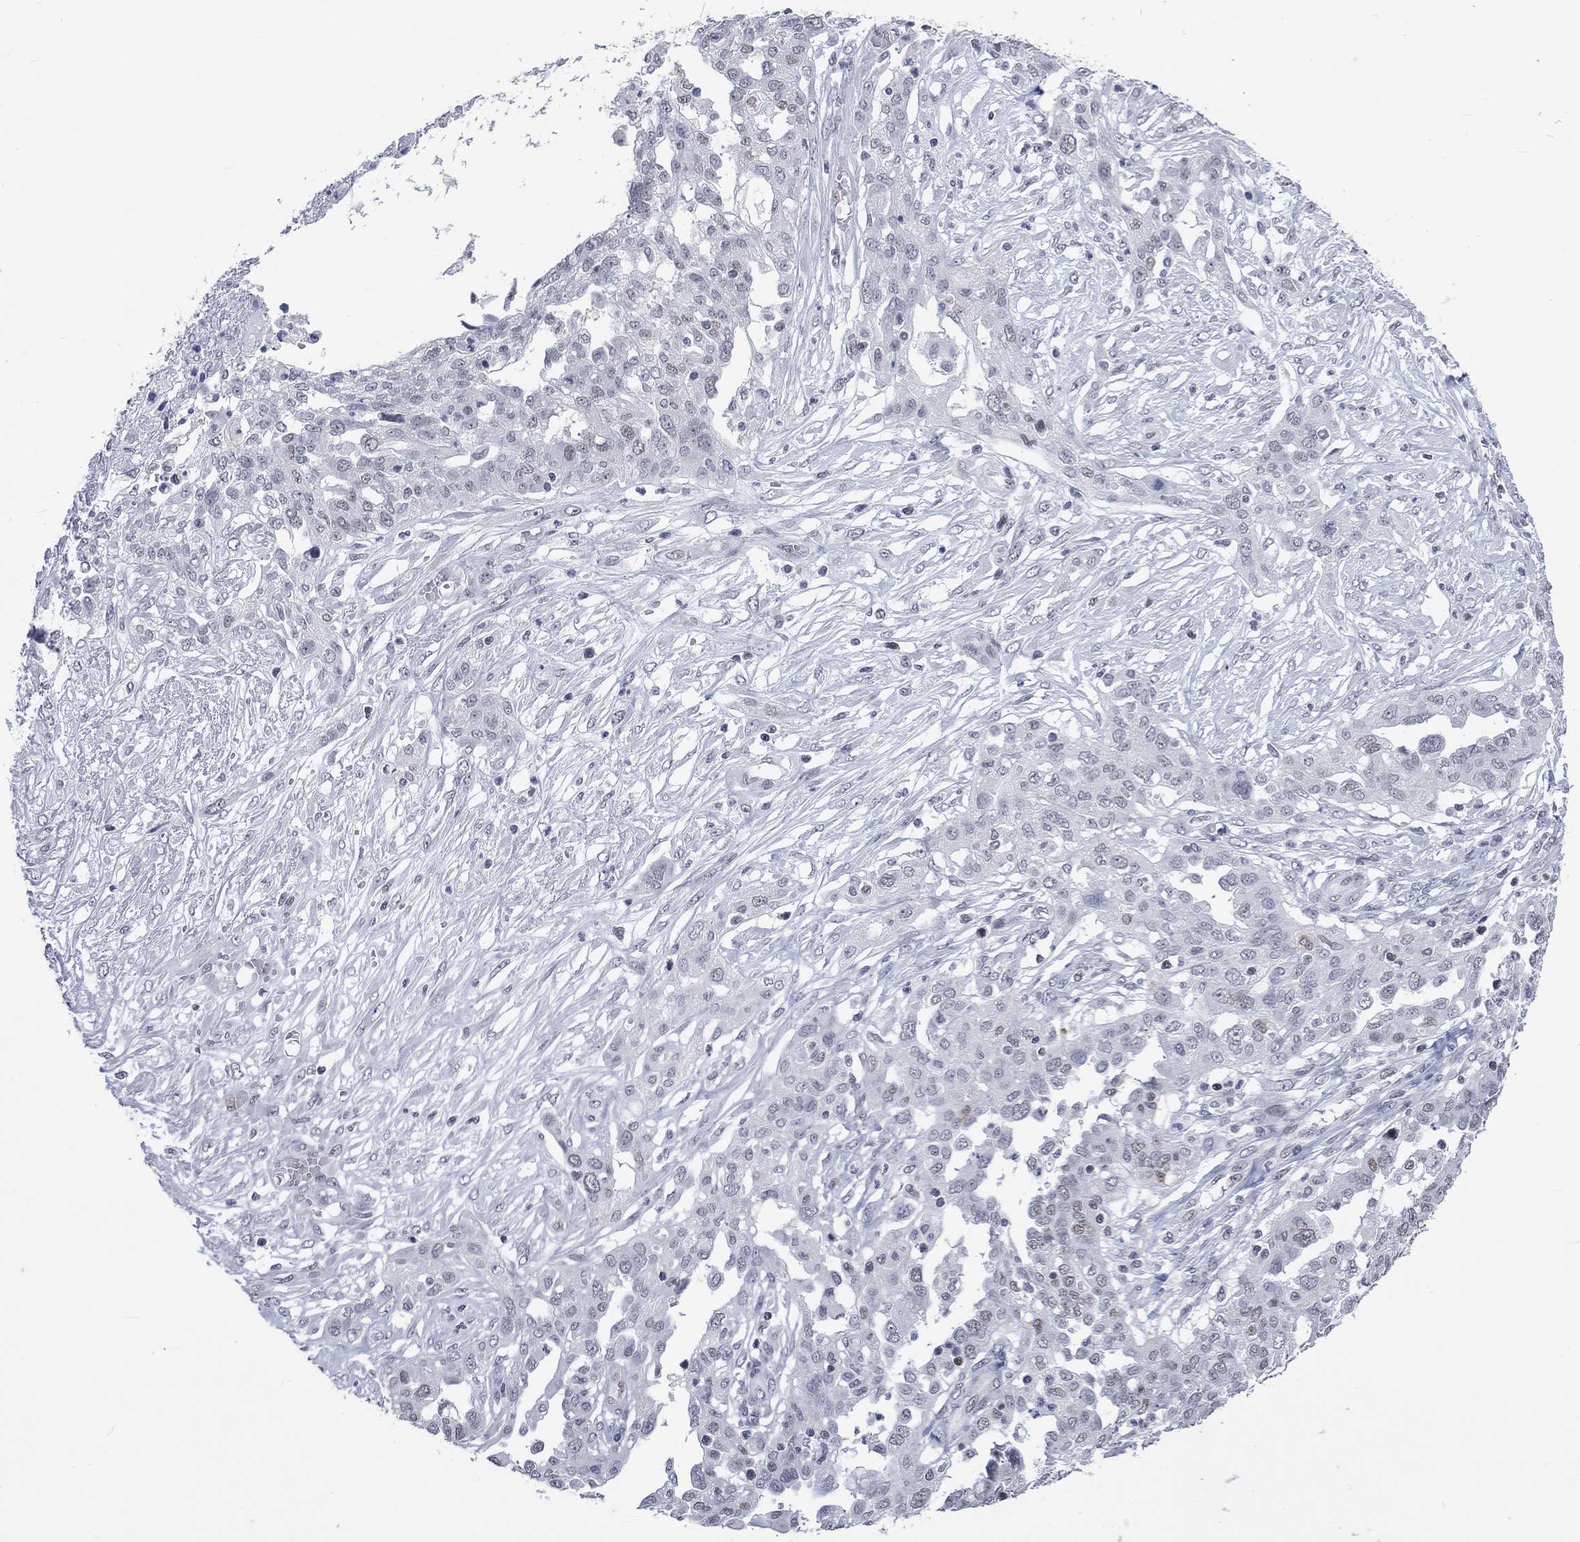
{"staining": {"intensity": "negative", "quantity": "none", "location": "none"}, "tissue": "ovarian cancer", "cell_type": "Tumor cells", "image_type": "cancer", "snomed": [{"axis": "morphology", "description": "Cystadenocarcinoma, serous, NOS"}, {"axis": "topography", "description": "Ovary"}], "caption": "The micrograph displays no staining of tumor cells in ovarian cancer (serous cystadenocarcinoma).", "gene": "HCFC1", "patient": {"sex": "female", "age": 67}}